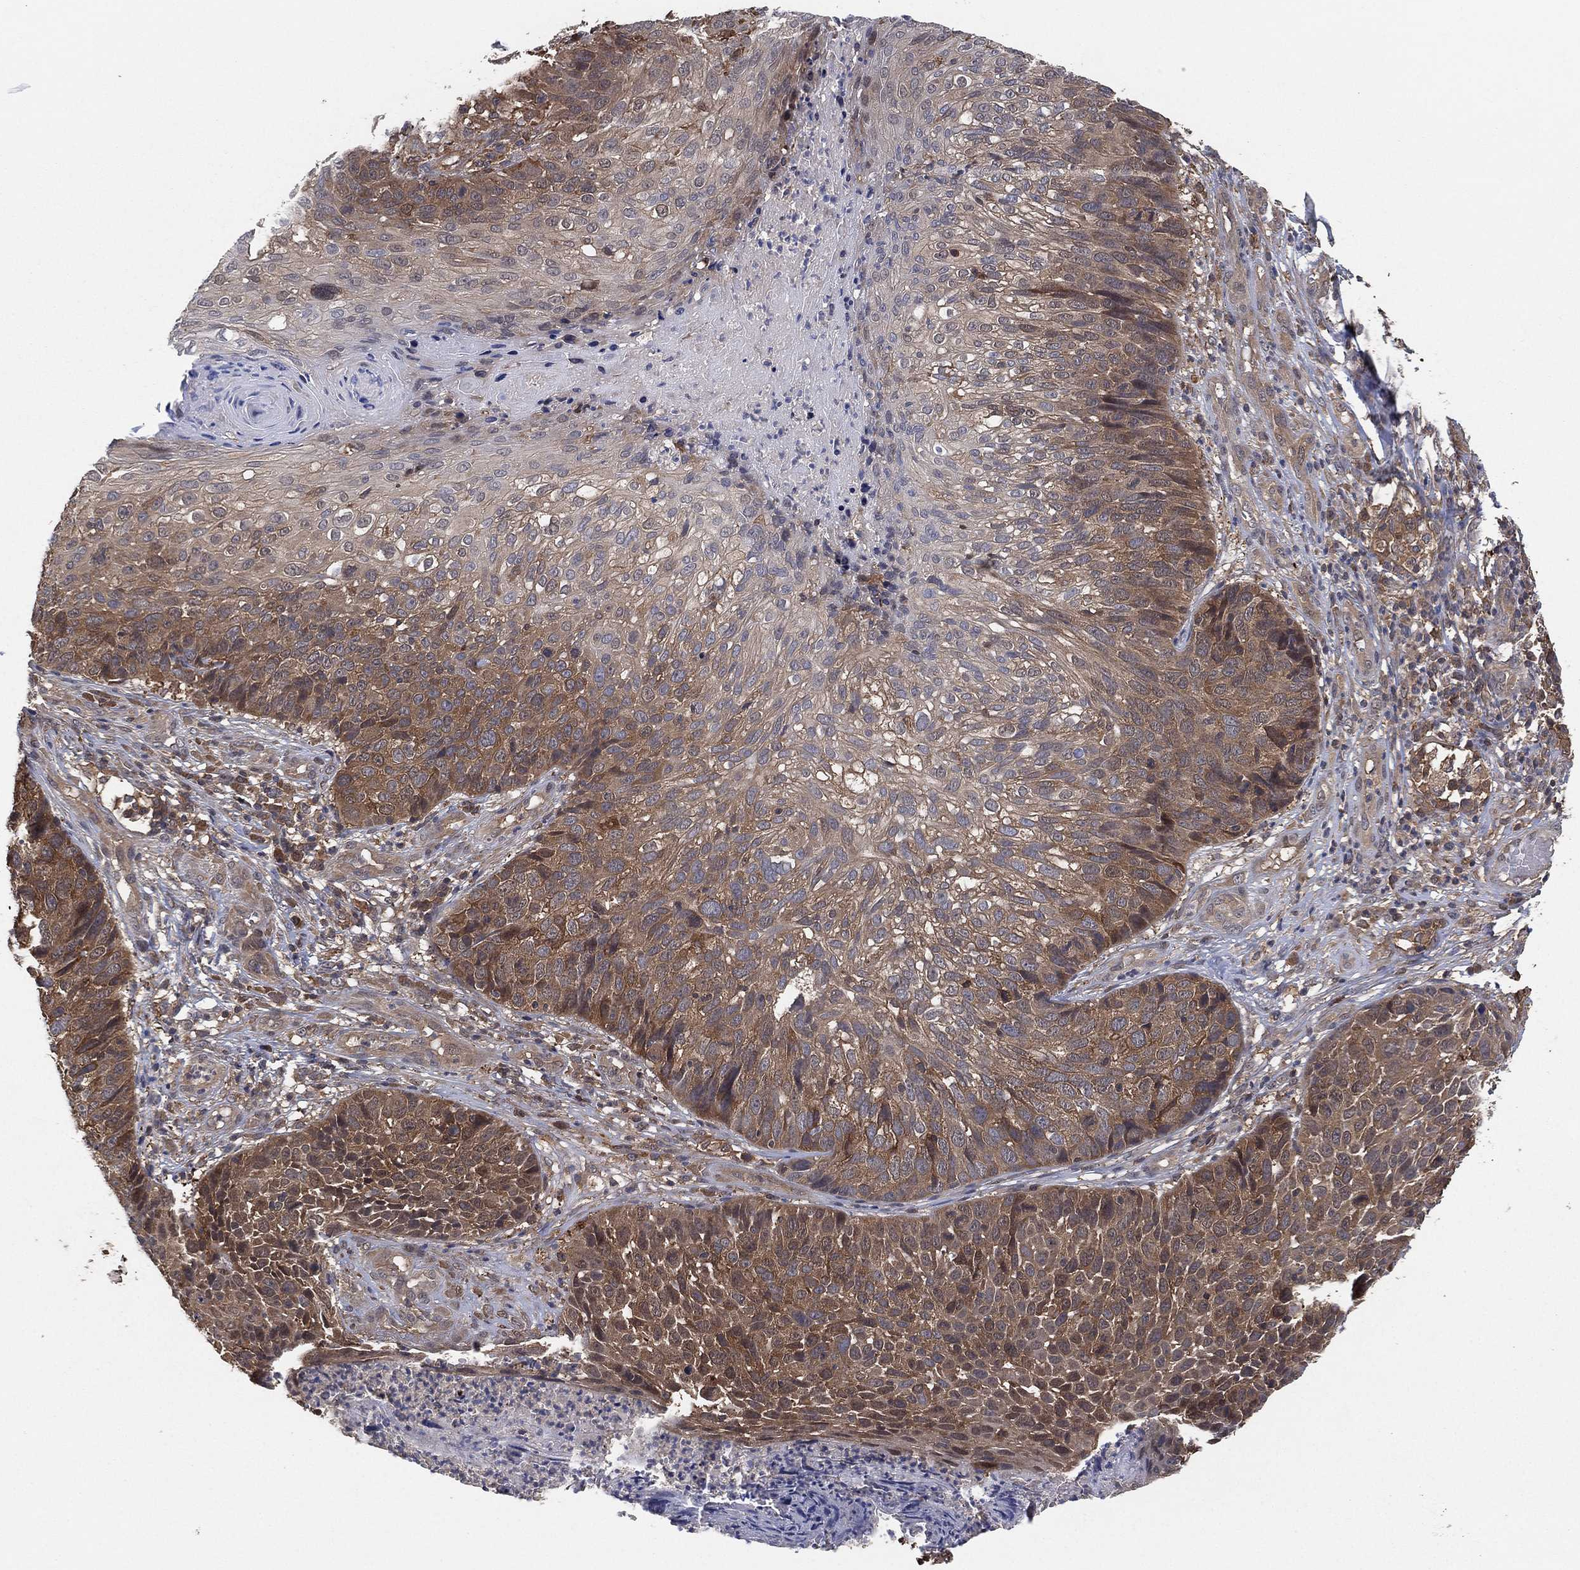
{"staining": {"intensity": "moderate", "quantity": "25%-75%", "location": "cytoplasmic/membranous"}, "tissue": "skin cancer", "cell_type": "Tumor cells", "image_type": "cancer", "snomed": [{"axis": "morphology", "description": "Squamous cell carcinoma, NOS"}, {"axis": "topography", "description": "Skin"}], "caption": "Tumor cells demonstrate medium levels of moderate cytoplasmic/membranous positivity in approximately 25%-75% of cells in skin squamous cell carcinoma. Nuclei are stained in blue.", "gene": "PSMG4", "patient": {"sex": "male", "age": 92}}